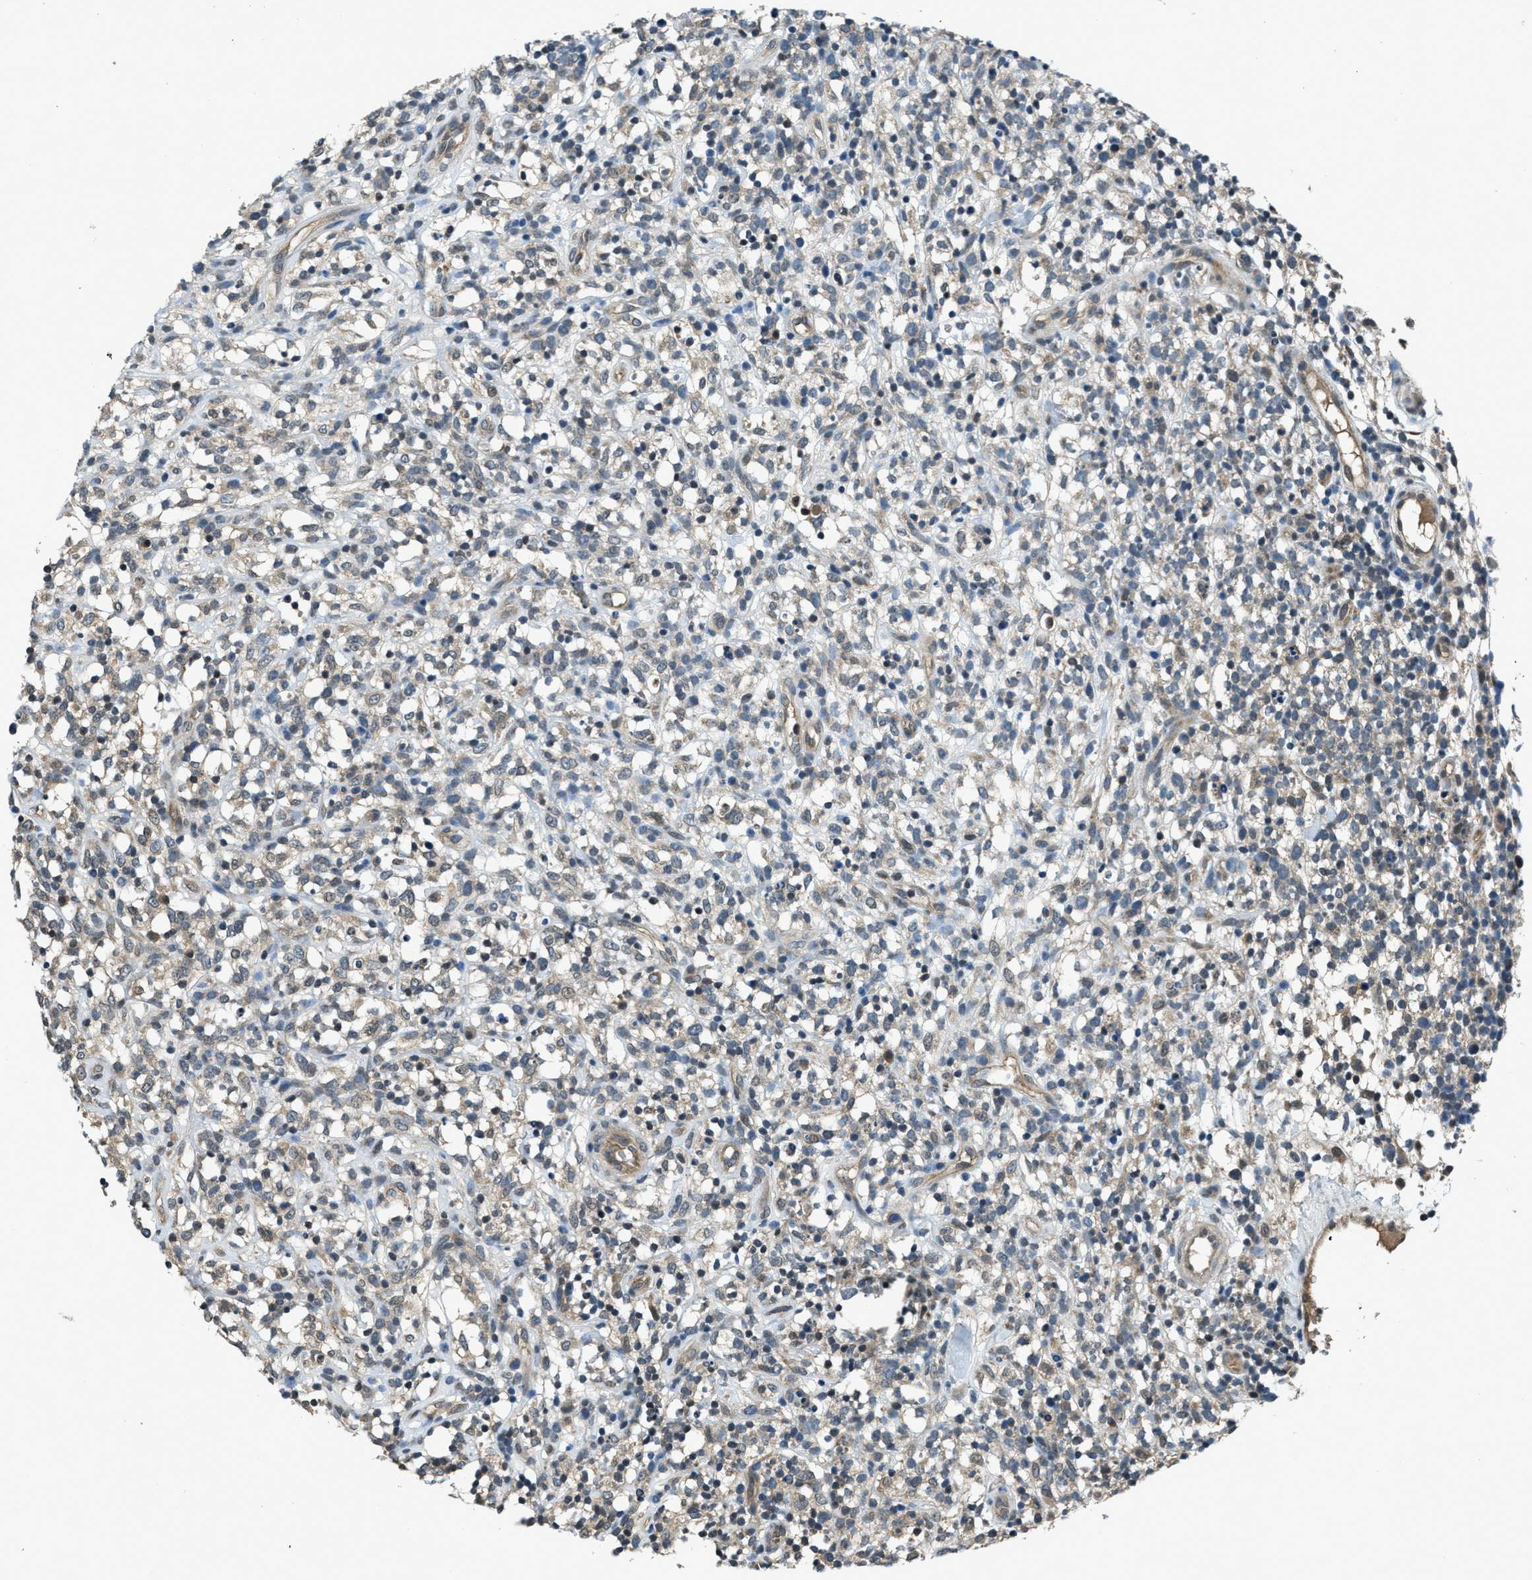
{"staining": {"intensity": "weak", "quantity": "<25%", "location": "cytoplasmic/membranous"}, "tissue": "lymphoma", "cell_type": "Tumor cells", "image_type": "cancer", "snomed": [{"axis": "morphology", "description": "Malignant lymphoma, non-Hodgkin's type, High grade"}, {"axis": "topography", "description": "Lymph node"}], "caption": "IHC micrograph of high-grade malignant lymphoma, non-Hodgkin's type stained for a protein (brown), which displays no expression in tumor cells.", "gene": "DUSP6", "patient": {"sex": "female", "age": 73}}